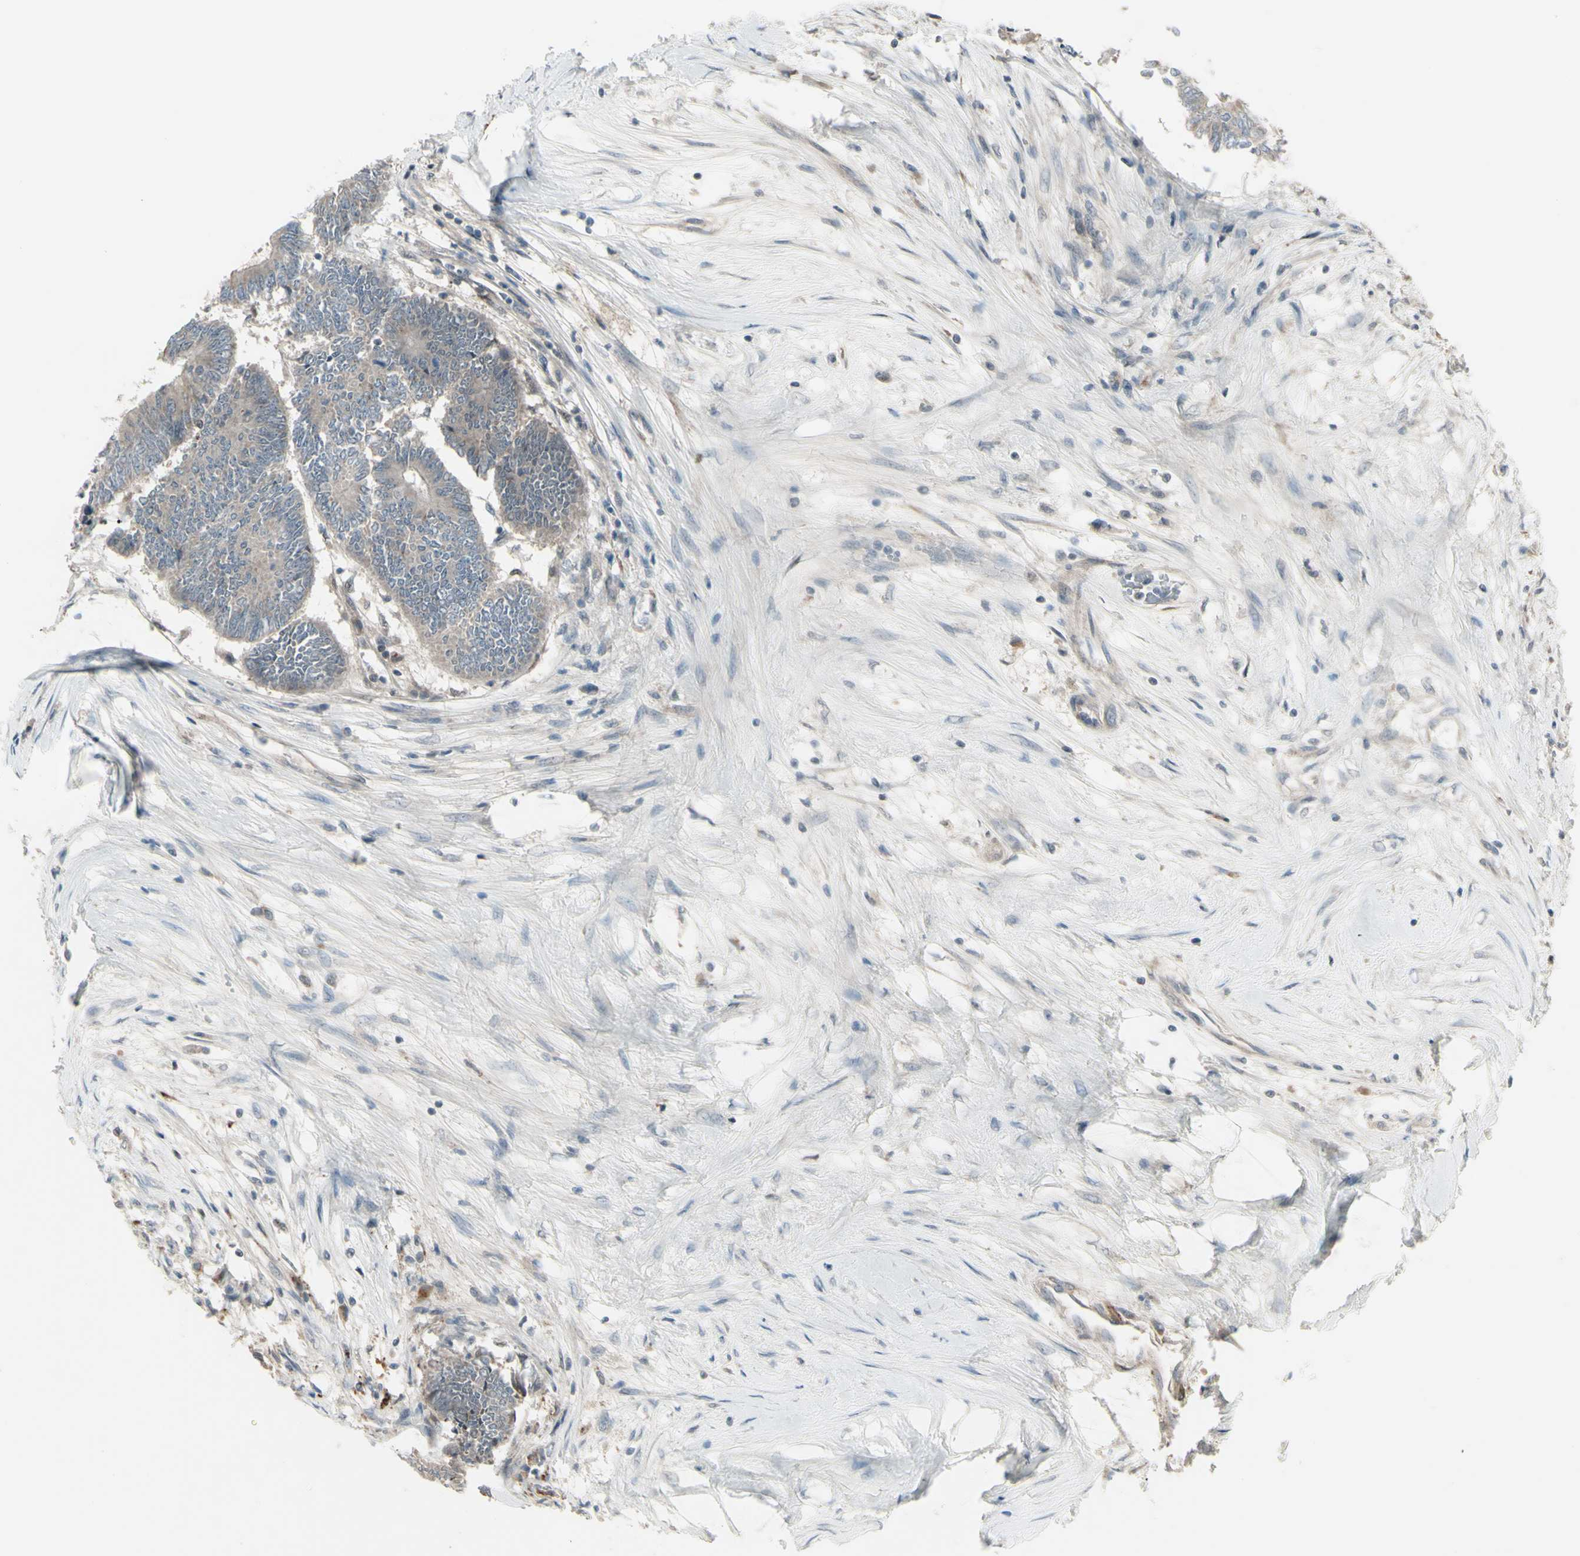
{"staining": {"intensity": "negative", "quantity": "none", "location": "none"}, "tissue": "colorectal cancer", "cell_type": "Tumor cells", "image_type": "cancer", "snomed": [{"axis": "morphology", "description": "Adenocarcinoma, NOS"}, {"axis": "topography", "description": "Rectum"}], "caption": "Immunohistochemistry (IHC) photomicrograph of adenocarcinoma (colorectal) stained for a protein (brown), which shows no expression in tumor cells. Nuclei are stained in blue.", "gene": "OSTM1", "patient": {"sex": "male", "age": 63}}